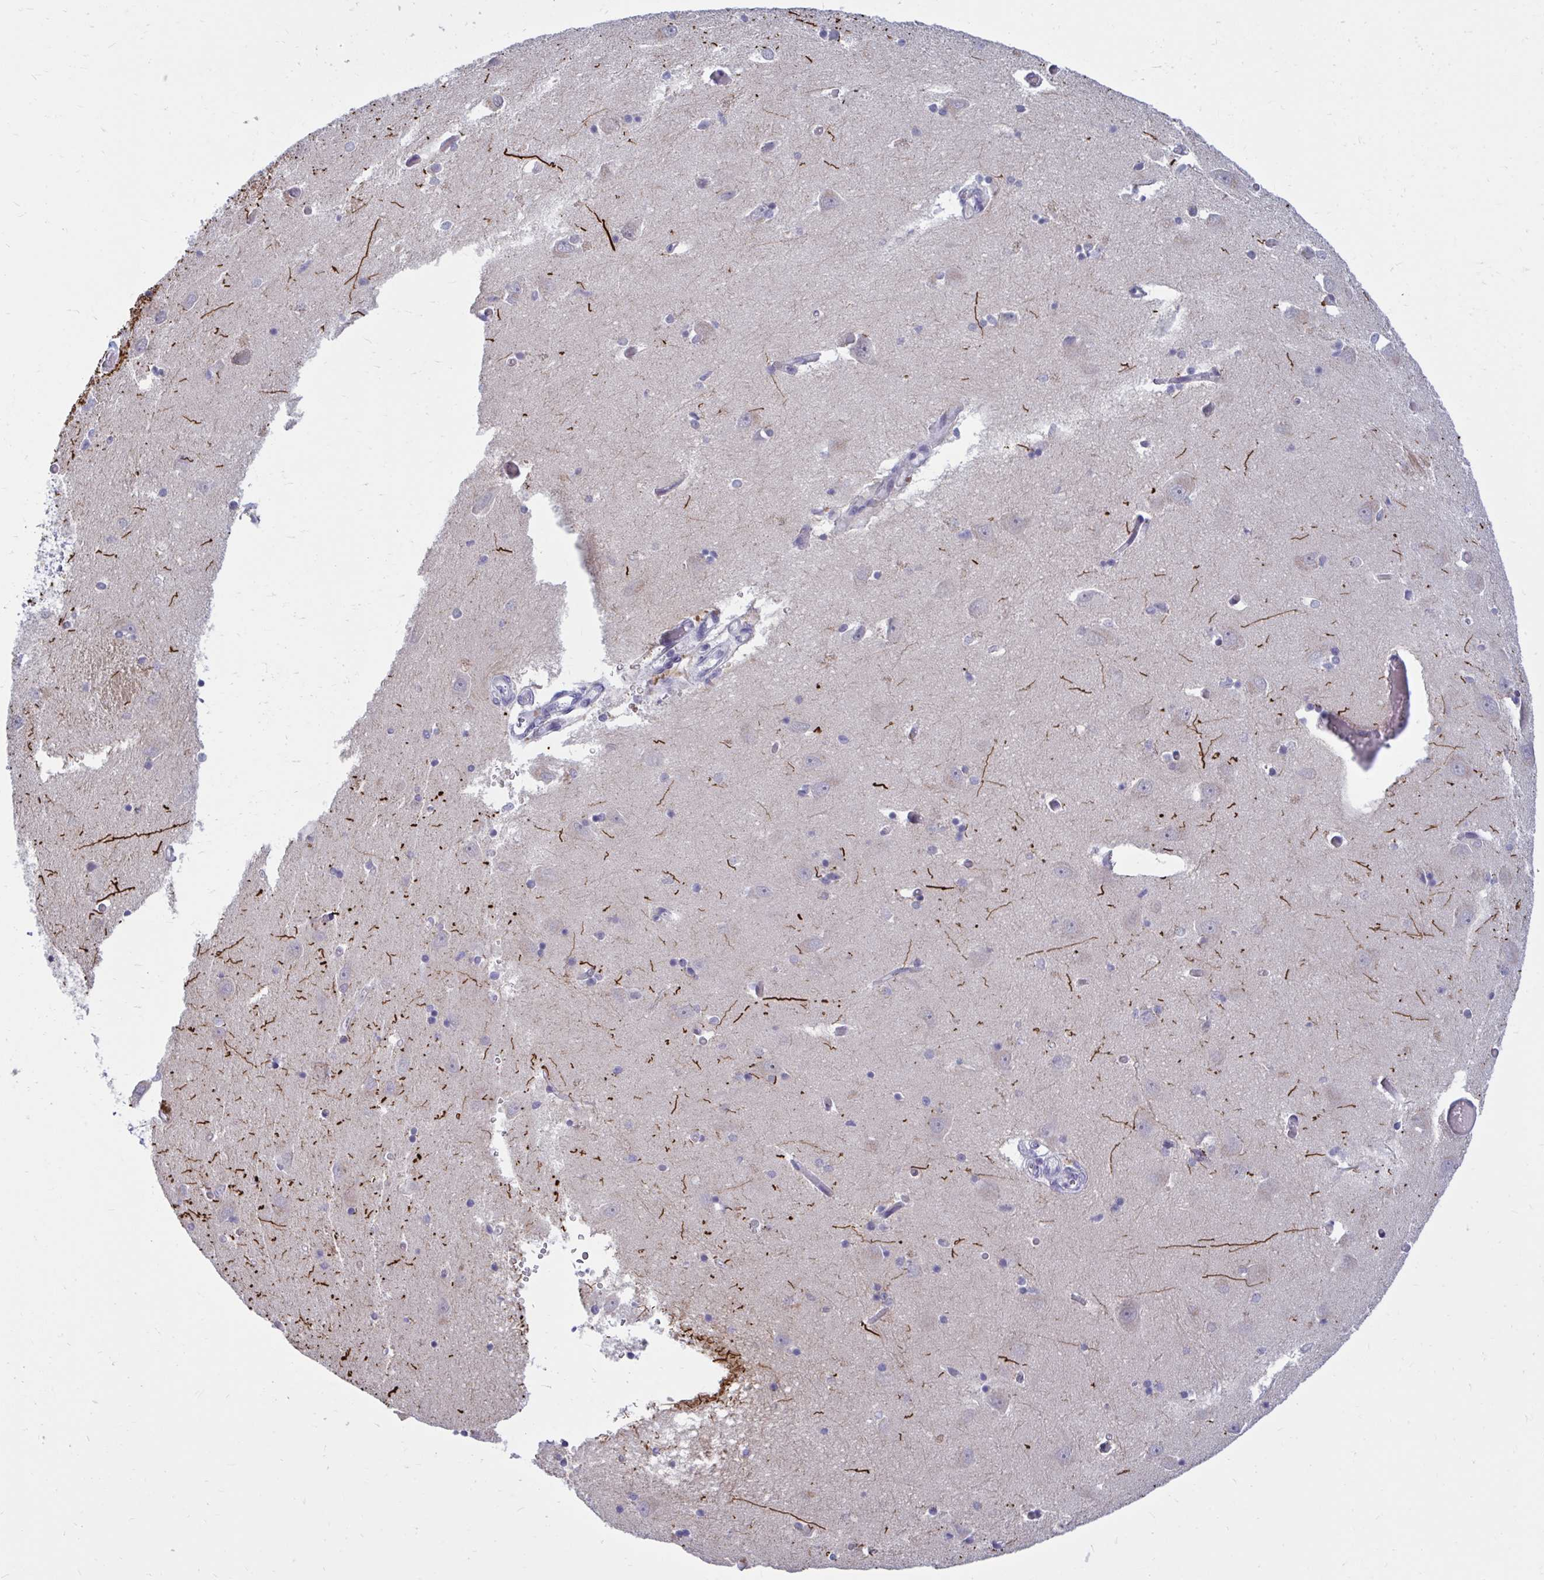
{"staining": {"intensity": "negative", "quantity": "none", "location": "none"}, "tissue": "caudate", "cell_type": "Glial cells", "image_type": "normal", "snomed": [{"axis": "morphology", "description": "Normal tissue, NOS"}, {"axis": "topography", "description": "Lateral ventricle wall"}, {"axis": "topography", "description": "Hippocampus"}], "caption": "Immunohistochemistry (IHC) histopathology image of unremarkable caudate stained for a protein (brown), which demonstrates no positivity in glial cells.", "gene": "ARPP19", "patient": {"sex": "female", "age": 63}}